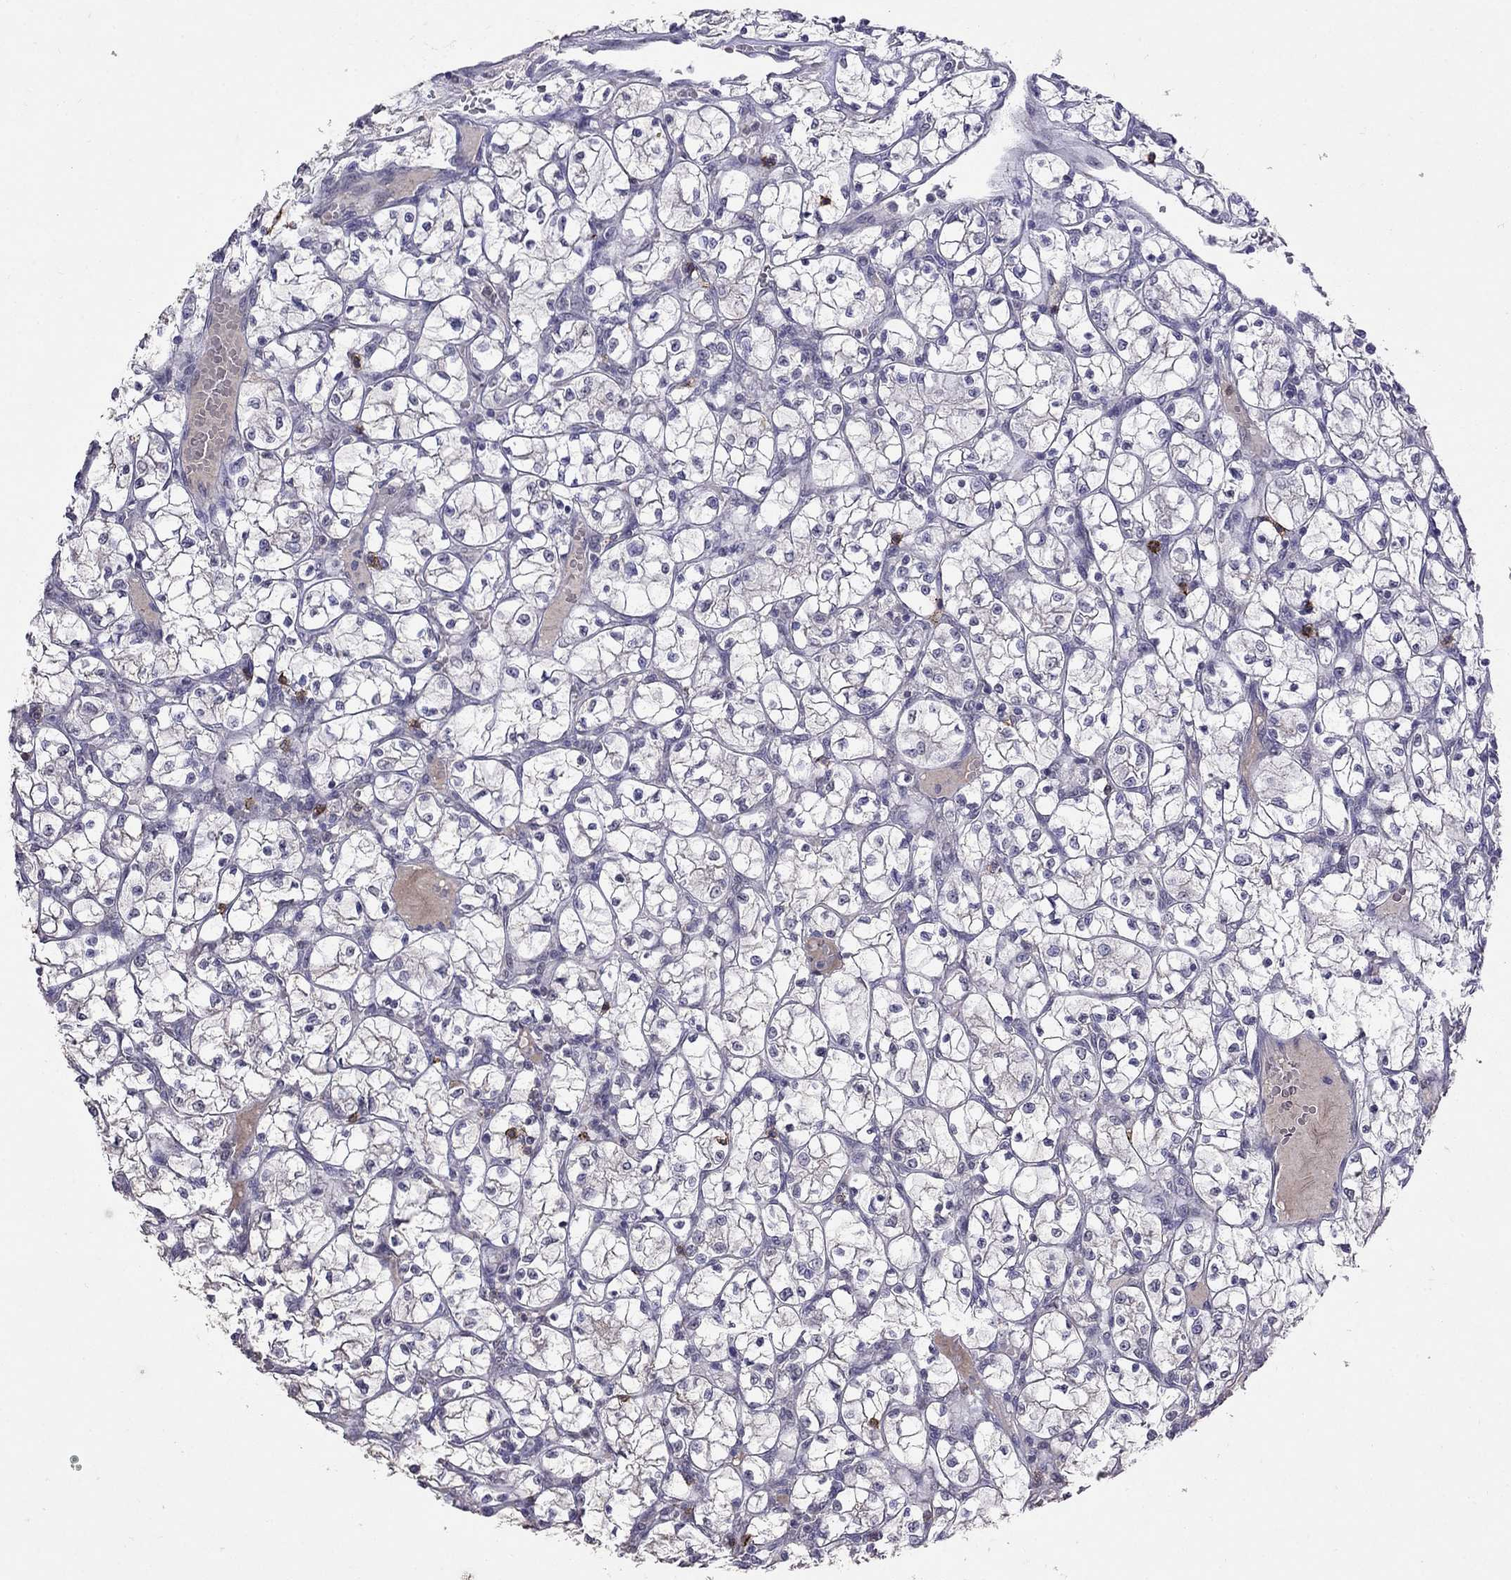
{"staining": {"intensity": "negative", "quantity": "none", "location": "none"}, "tissue": "renal cancer", "cell_type": "Tumor cells", "image_type": "cancer", "snomed": [{"axis": "morphology", "description": "Adenocarcinoma, NOS"}, {"axis": "topography", "description": "Kidney"}], "caption": "Tumor cells show no significant protein expression in renal adenocarcinoma.", "gene": "CD8B", "patient": {"sex": "female", "age": 64}}